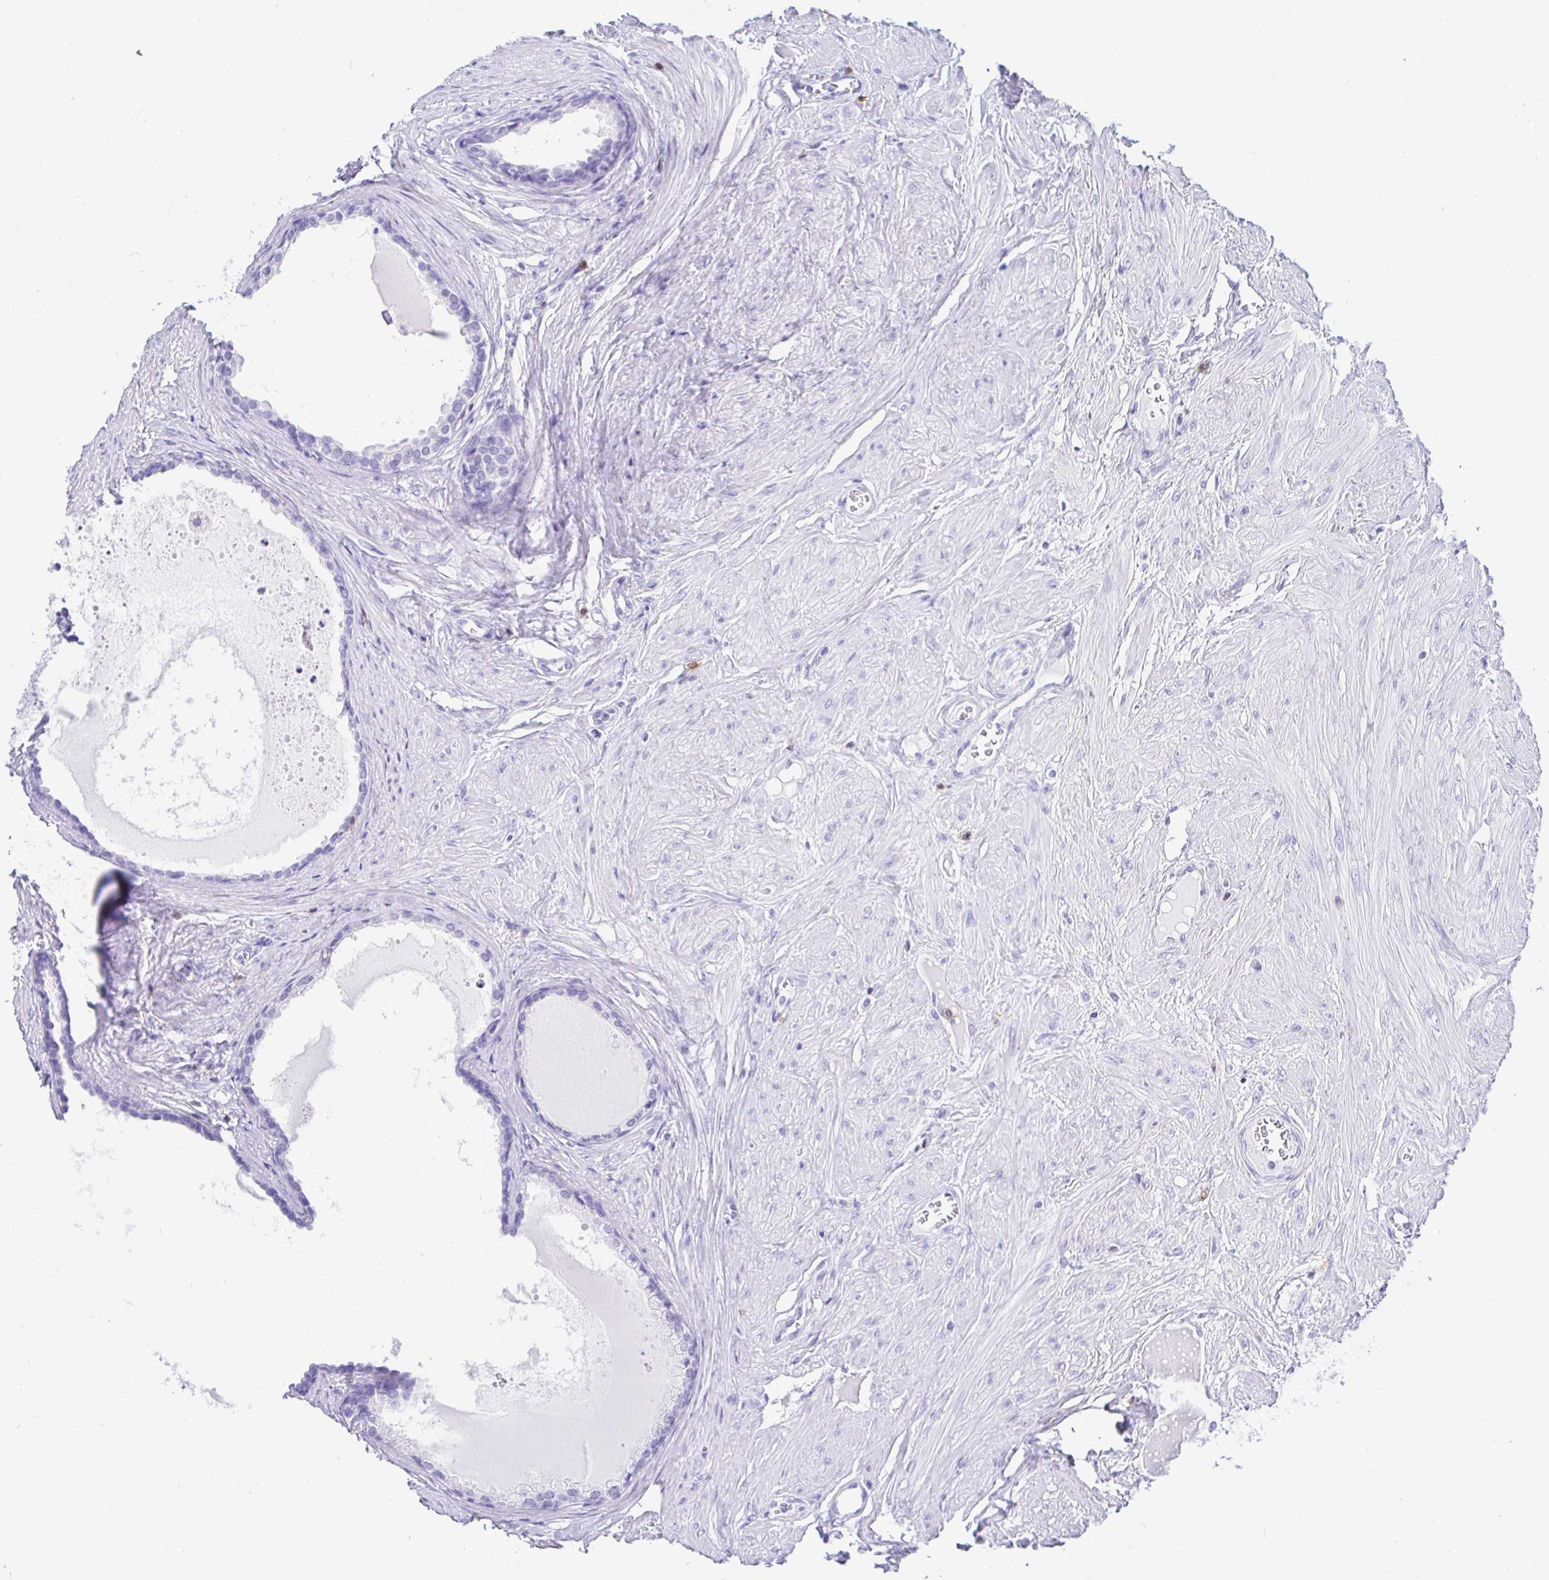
{"staining": {"intensity": "negative", "quantity": "none", "location": "none"}, "tissue": "prostate", "cell_type": "Glandular cells", "image_type": "normal", "snomed": [{"axis": "morphology", "description": "Normal tissue, NOS"}, {"axis": "topography", "description": "Prostate"}, {"axis": "topography", "description": "Peripheral nerve tissue"}], "caption": "Immunohistochemistry (IHC) of benign prostate reveals no positivity in glandular cells.", "gene": "CD5", "patient": {"sex": "male", "age": 55}}